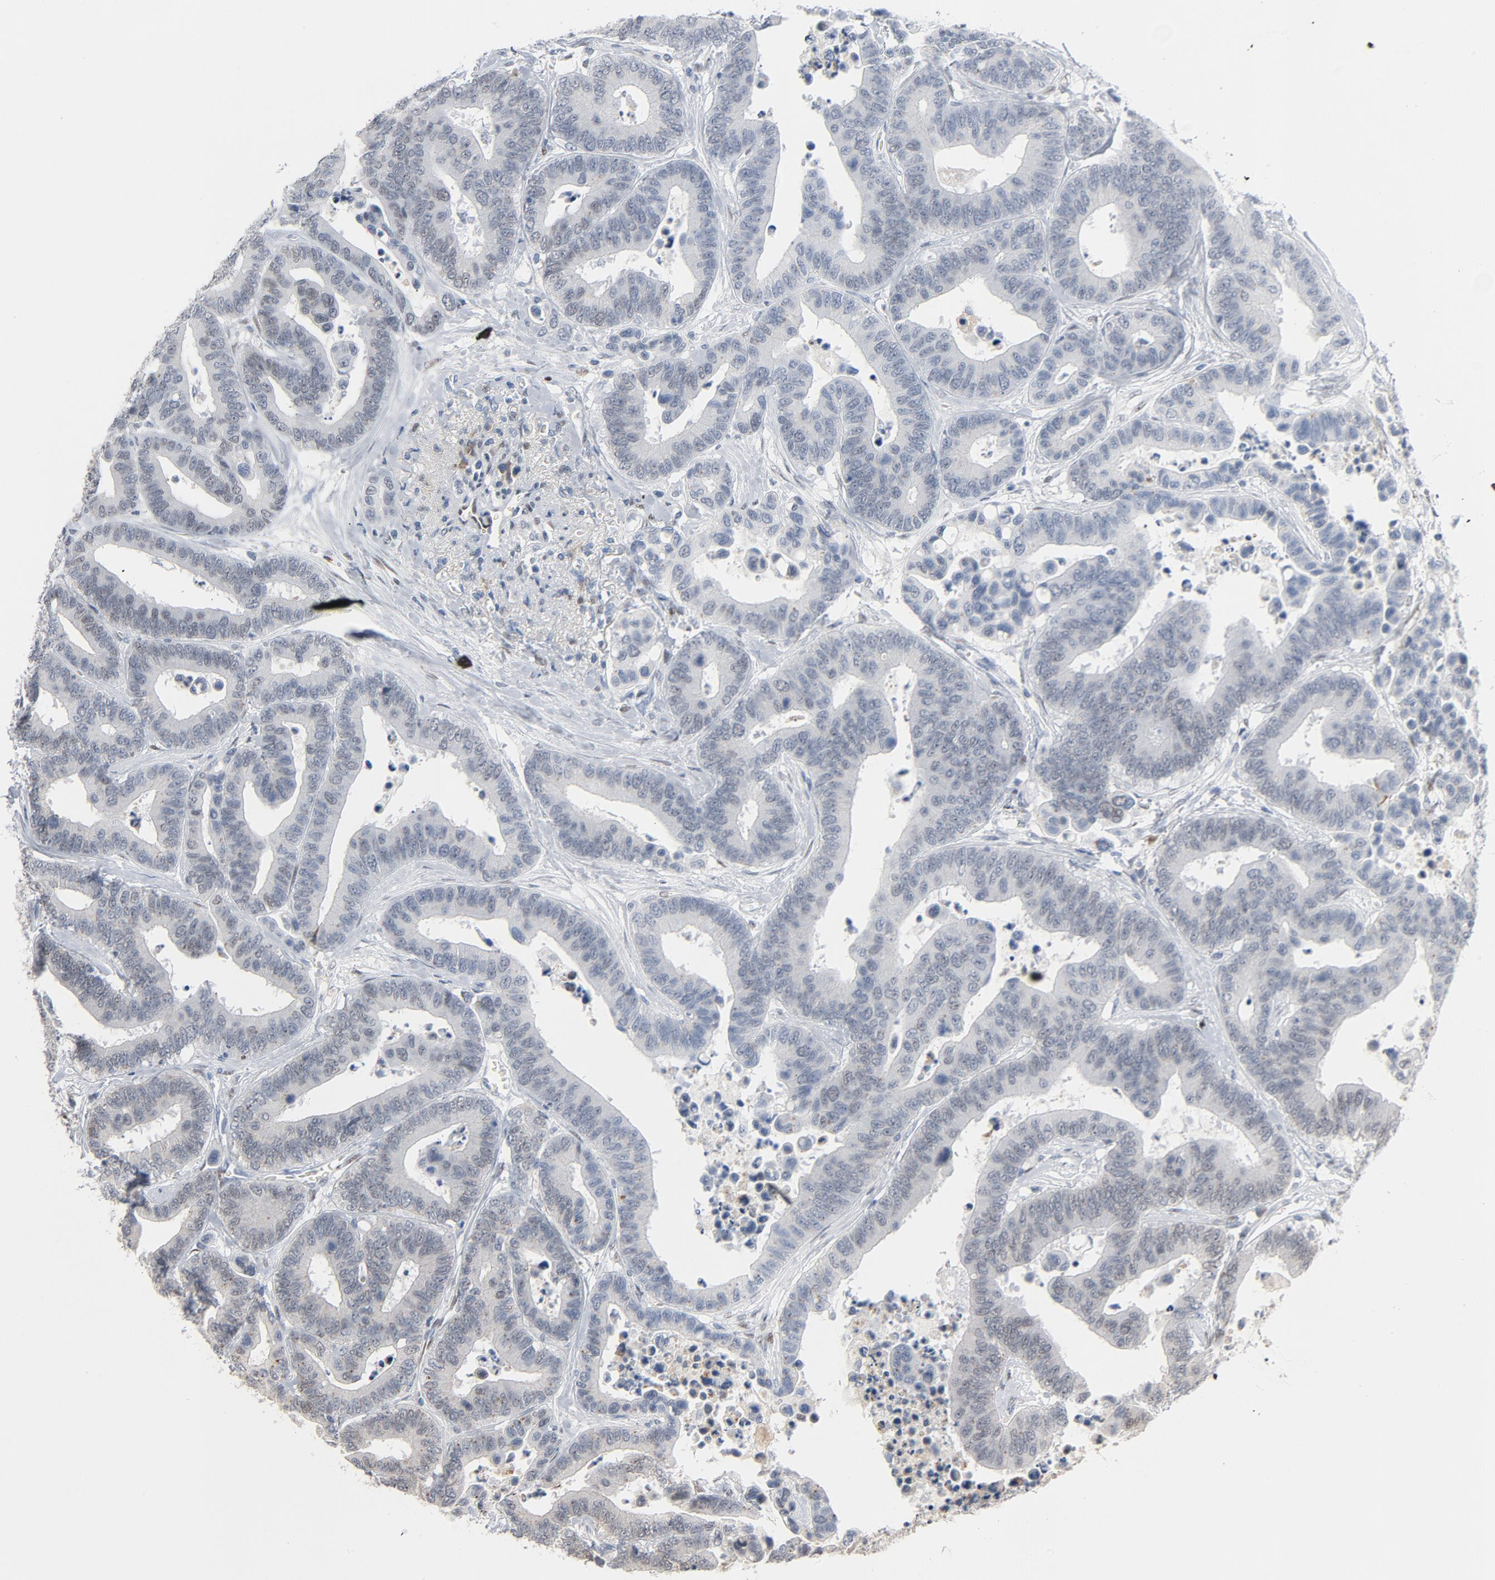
{"staining": {"intensity": "negative", "quantity": "none", "location": "none"}, "tissue": "colorectal cancer", "cell_type": "Tumor cells", "image_type": "cancer", "snomed": [{"axis": "morphology", "description": "Adenocarcinoma, NOS"}, {"axis": "topography", "description": "Colon"}], "caption": "Colorectal cancer (adenocarcinoma) was stained to show a protein in brown. There is no significant positivity in tumor cells.", "gene": "FOXP1", "patient": {"sex": "male", "age": 82}}